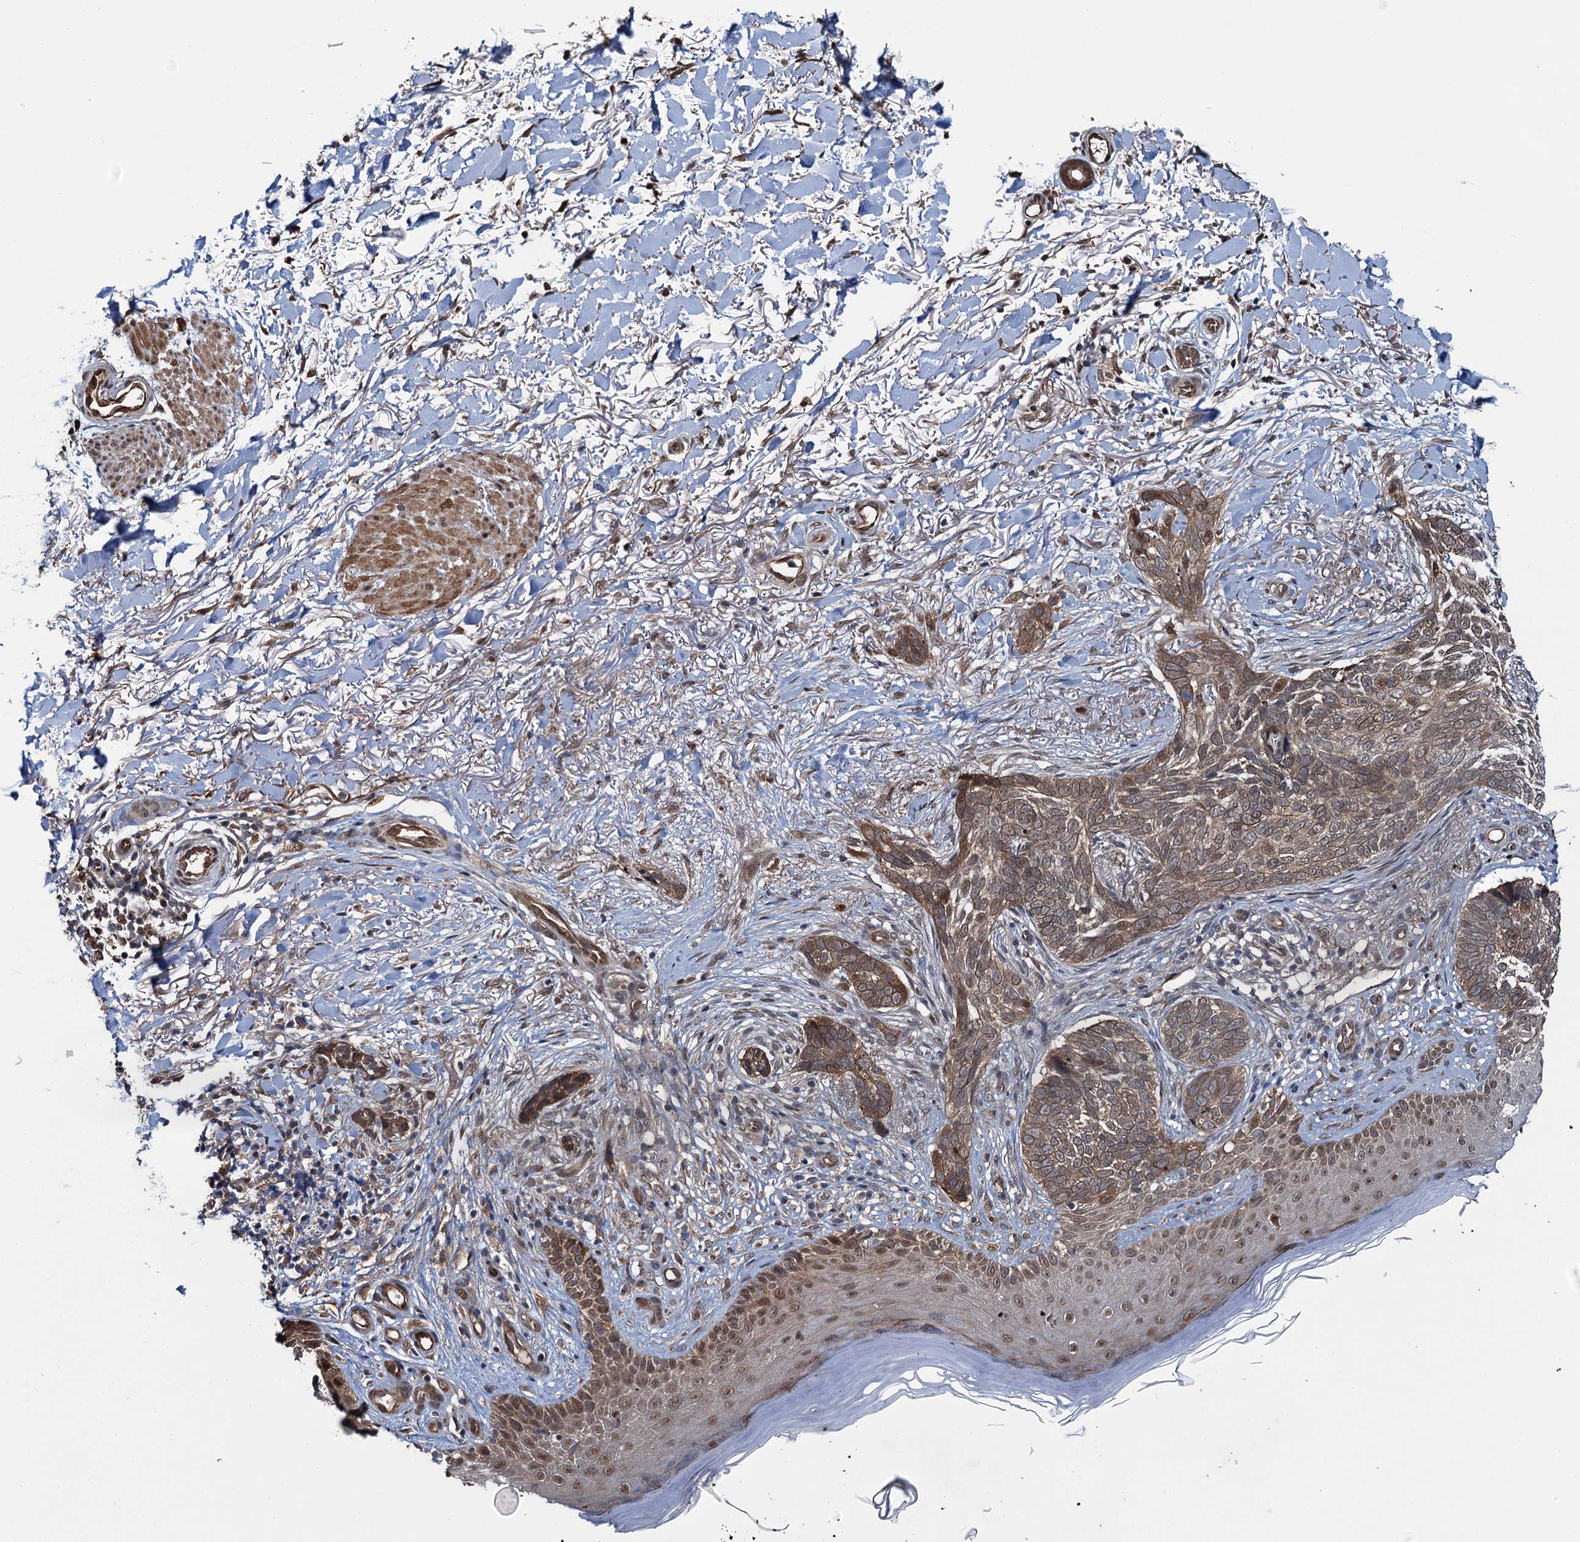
{"staining": {"intensity": "weak", "quantity": ">75%", "location": "cytoplasmic/membranous"}, "tissue": "skin cancer", "cell_type": "Tumor cells", "image_type": "cancer", "snomed": [{"axis": "morphology", "description": "Normal tissue, NOS"}, {"axis": "morphology", "description": "Basal cell carcinoma"}, {"axis": "topography", "description": "Skin"}], "caption": "IHC (DAB) staining of skin basal cell carcinoma reveals weak cytoplasmic/membranous protein staining in approximately >75% of tumor cells.", "gene": "EVX2", "patient": {"sex": "female", "age": 67}}